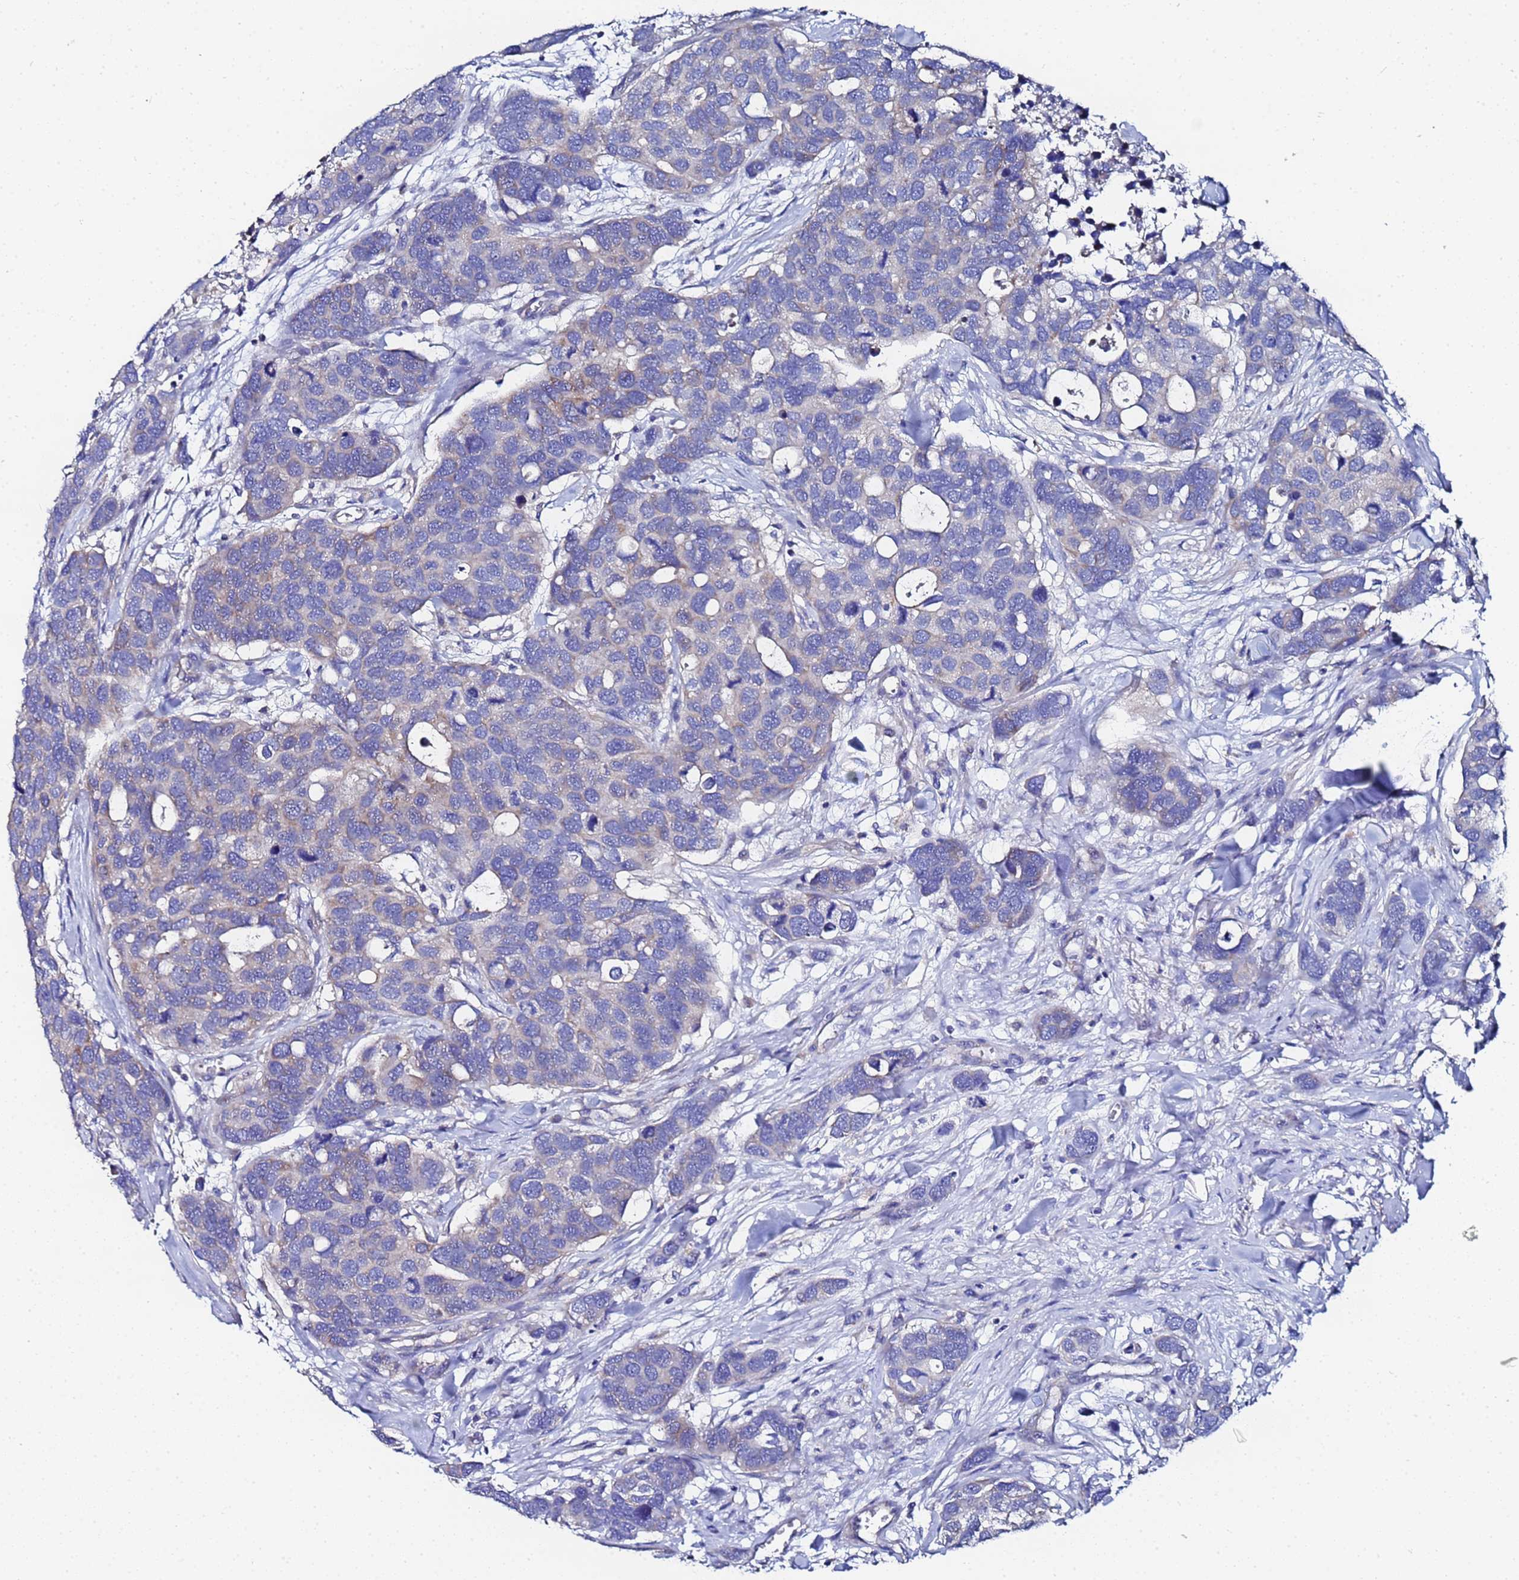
{"staining": {"intensity": "negative", "quantity": "none", "location": "none"}, "tissue": "breast cancer", "cell_type": "Tumor cells", "image_type": "cancer", "snomed": [{"axis": "morphology", "description": "Duct carcinoma"}, {"axis": "topography", "description": "Breast"}], "caption": "This is a micrograph of immunohistochemistry staining of breast cancer (infiltrating ductal carcinoma), which shows no staining in tumor cells.", "gene": "FAHD2A", "patient": {"sex": "female", "age": 83}}